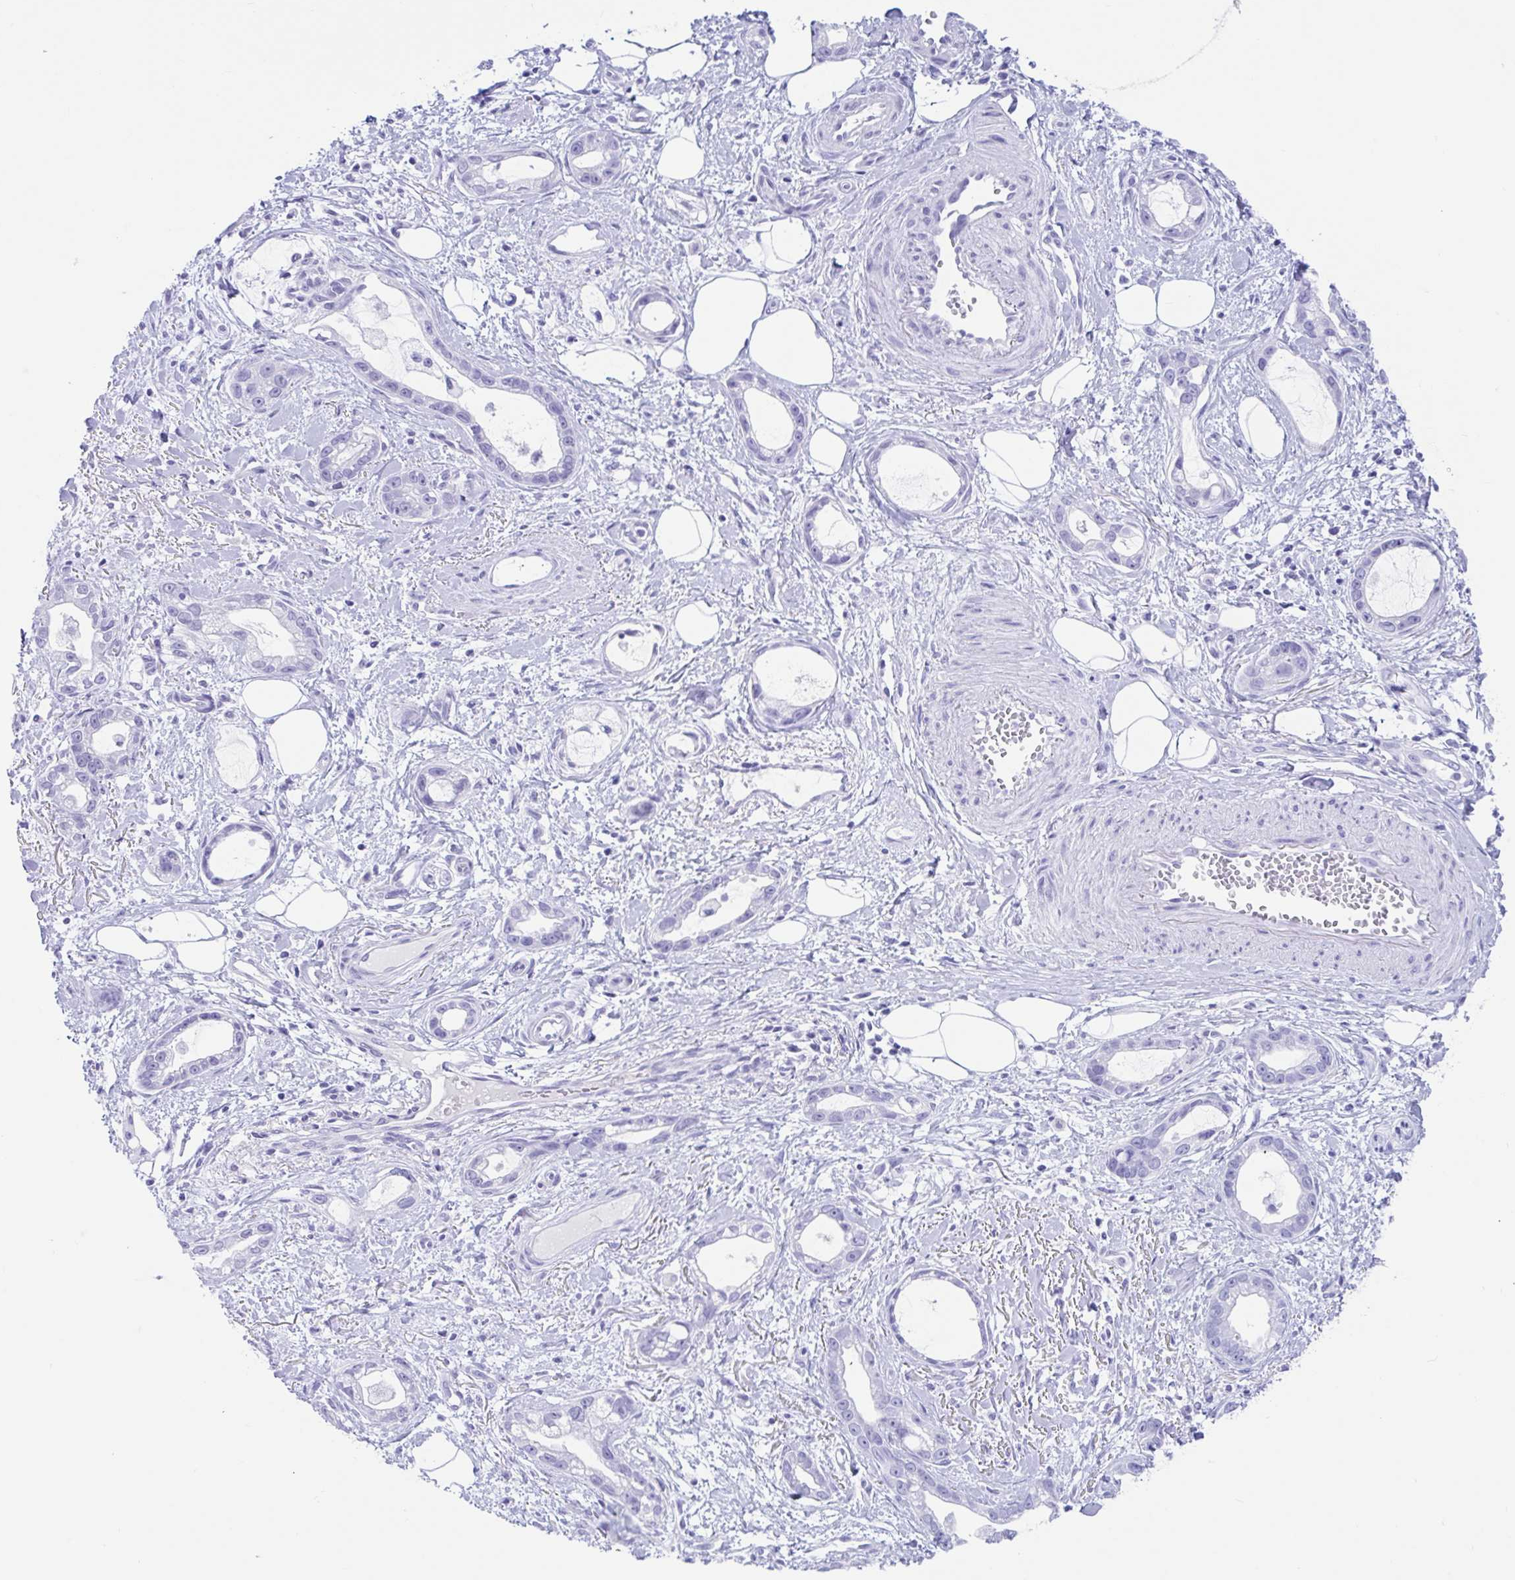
{"staining": {"intensity": "negative", "quantity": "none", "location": "none"}, "tissue": "stomach cancer", "cell_type": "Tumor cells", "image_type": "cancer", "snomed": [{"axis": "morphology", "description": "Adenocarcinoma, NOS"}, {"axis": "topography", "description": "Stomach"}], "caption": "DAB (3,3'-diaminobenzidine) immunohistochemical staining of stomach cancer (adenocarcinoma) reveals no significant staining in tumor cells. (Immunohistochemistry (ihc), brightfield microscopy, high magnification).", "gene": "TMEM35A", "patient": {"sex": "male", "age": 55}}